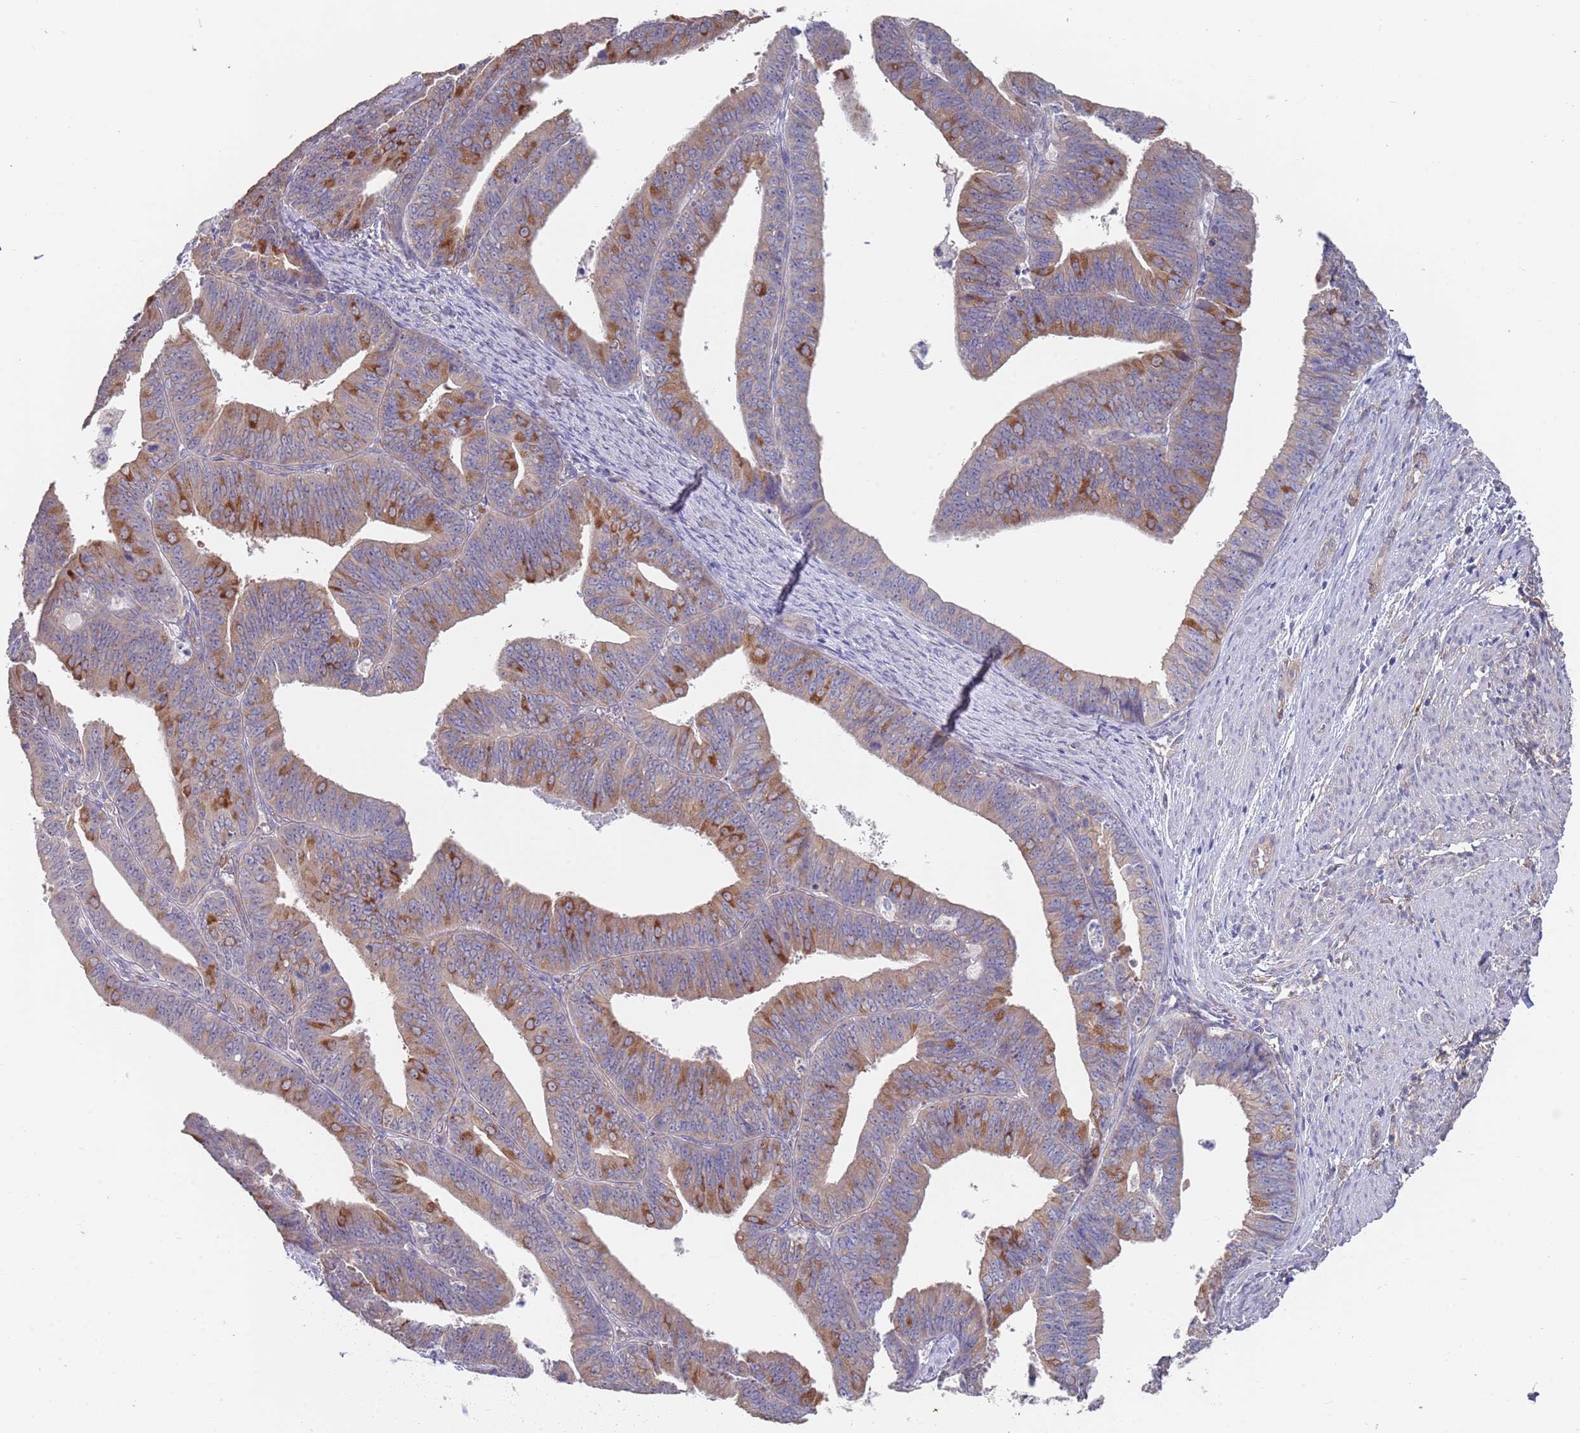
{"staining": {"intensity": "moderate", "quantity": "25%-75%", "location": "cytoplasmic/membranous"}, "tissue": "endometrial cancer", "cell_type": "Tumor cells", "image_type": "cancer", "snomed": [{"axis": "morphology", "description": "Adenocarcinoma, NOS"}, {"axis": "topography", "description": "Endometrium"}], "caption": "A brown stain highlights moderate cytoplasmic/membranous staining of a protein in human endometrial cancer tumor cells.", "gene": "ANK2", "patient": {"sex": "female", "age": 73}}